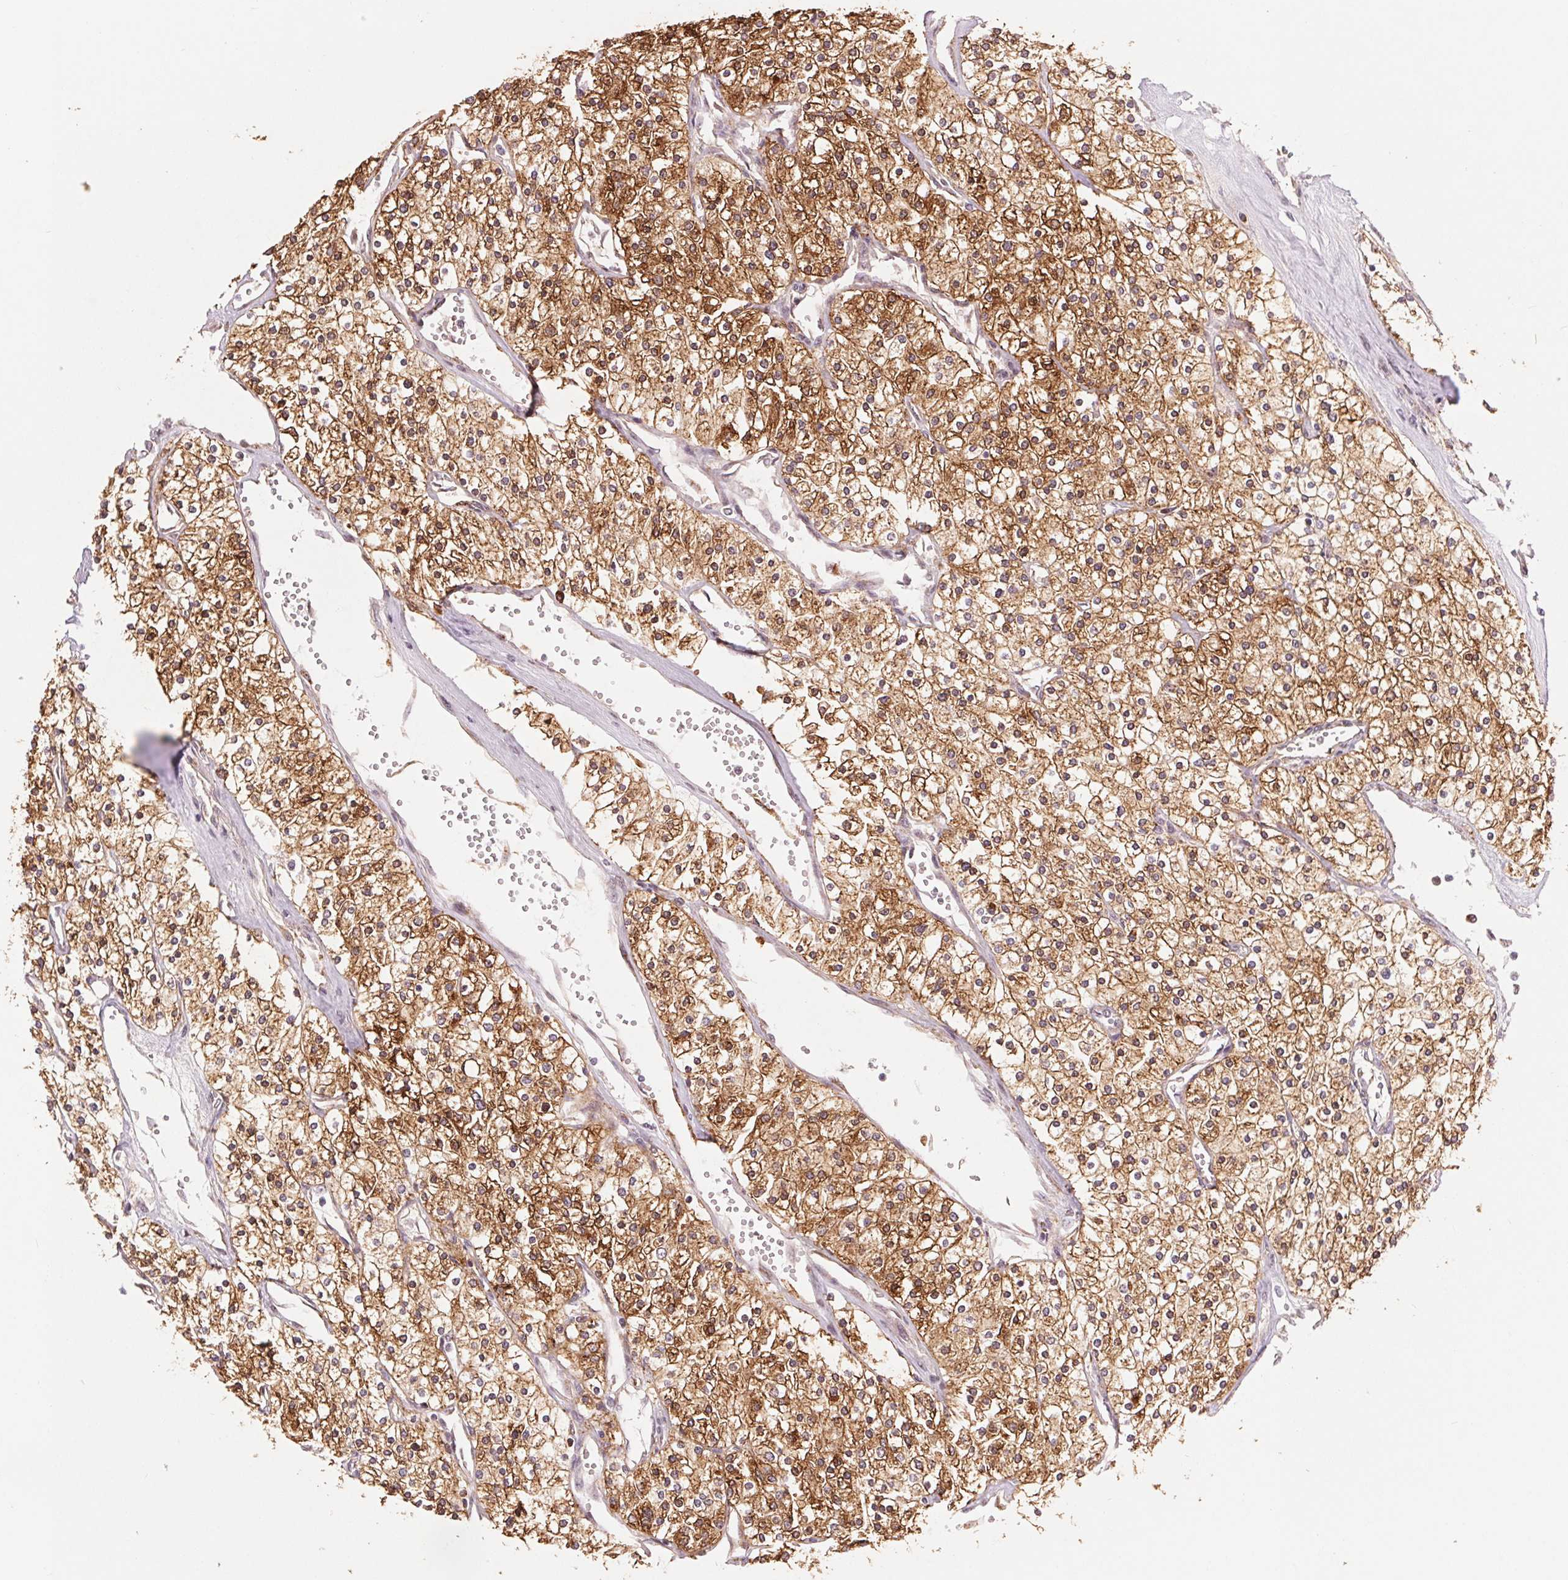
{"staining": {"intensity": "strong", "quantity": ">75%", "location": "cytoplasmic/membranous"}, "tissue": "renal cancer", "cell_type": "Tumor cells", "image_type": "cancer", "snomed": [{"axis": "morphology", "description": "Adenocarcinoma, NOS"}, {"axis": "topography", "description": "Kidney"}], "caption": "DAB immunohistochemical staining of renal cancer shows strong cytoplasmic/membranous protein expression in approximately >75% of tumor cells.", "gene": "ARHGAP32", "patient": {"sex": "male", "age": 80}}